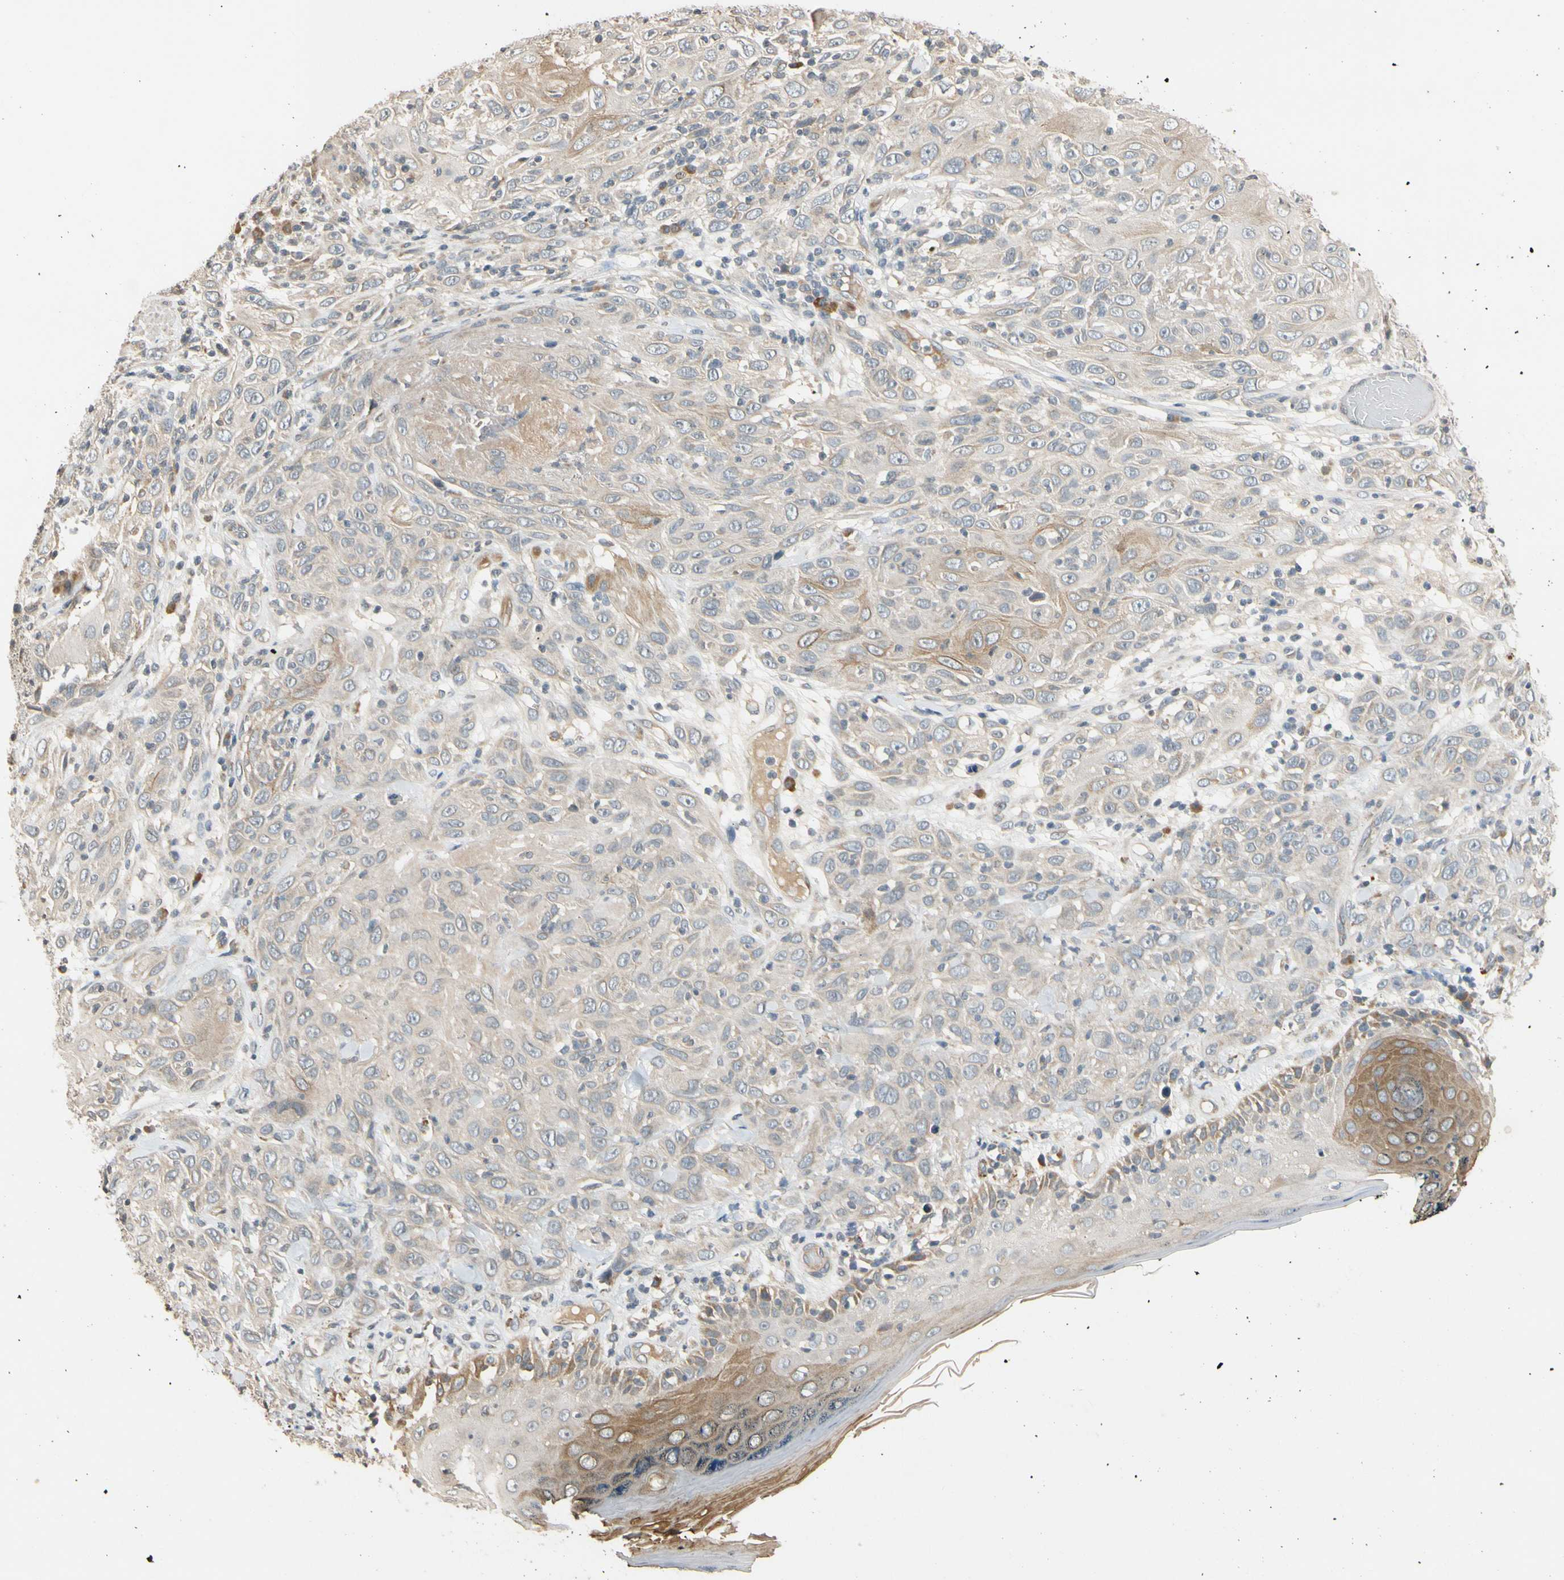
{"staining": {"intensity": "weak", "quantity": ">75%", "location": "cytoplasmic/membranous"}, "tissue": "skin cancer", "cell_type": "Tumor cells", "image_type": "cancer", "snomed": [{"axis": "morphology", "description": "Squamous cell carcinoma, NOS"}, {"axis": "topography", "description": "Skin"}], "caption": "Immunohistochemistry (IHC) (DAB (3,3'-diaminobenzidine)) staining of skin cancer shows weak cytoplasmic/membranous protein positivity in about >75% of tumor cells.", "gene": "ATP2C1", "patient": {"sex": "female", "age": 88}}